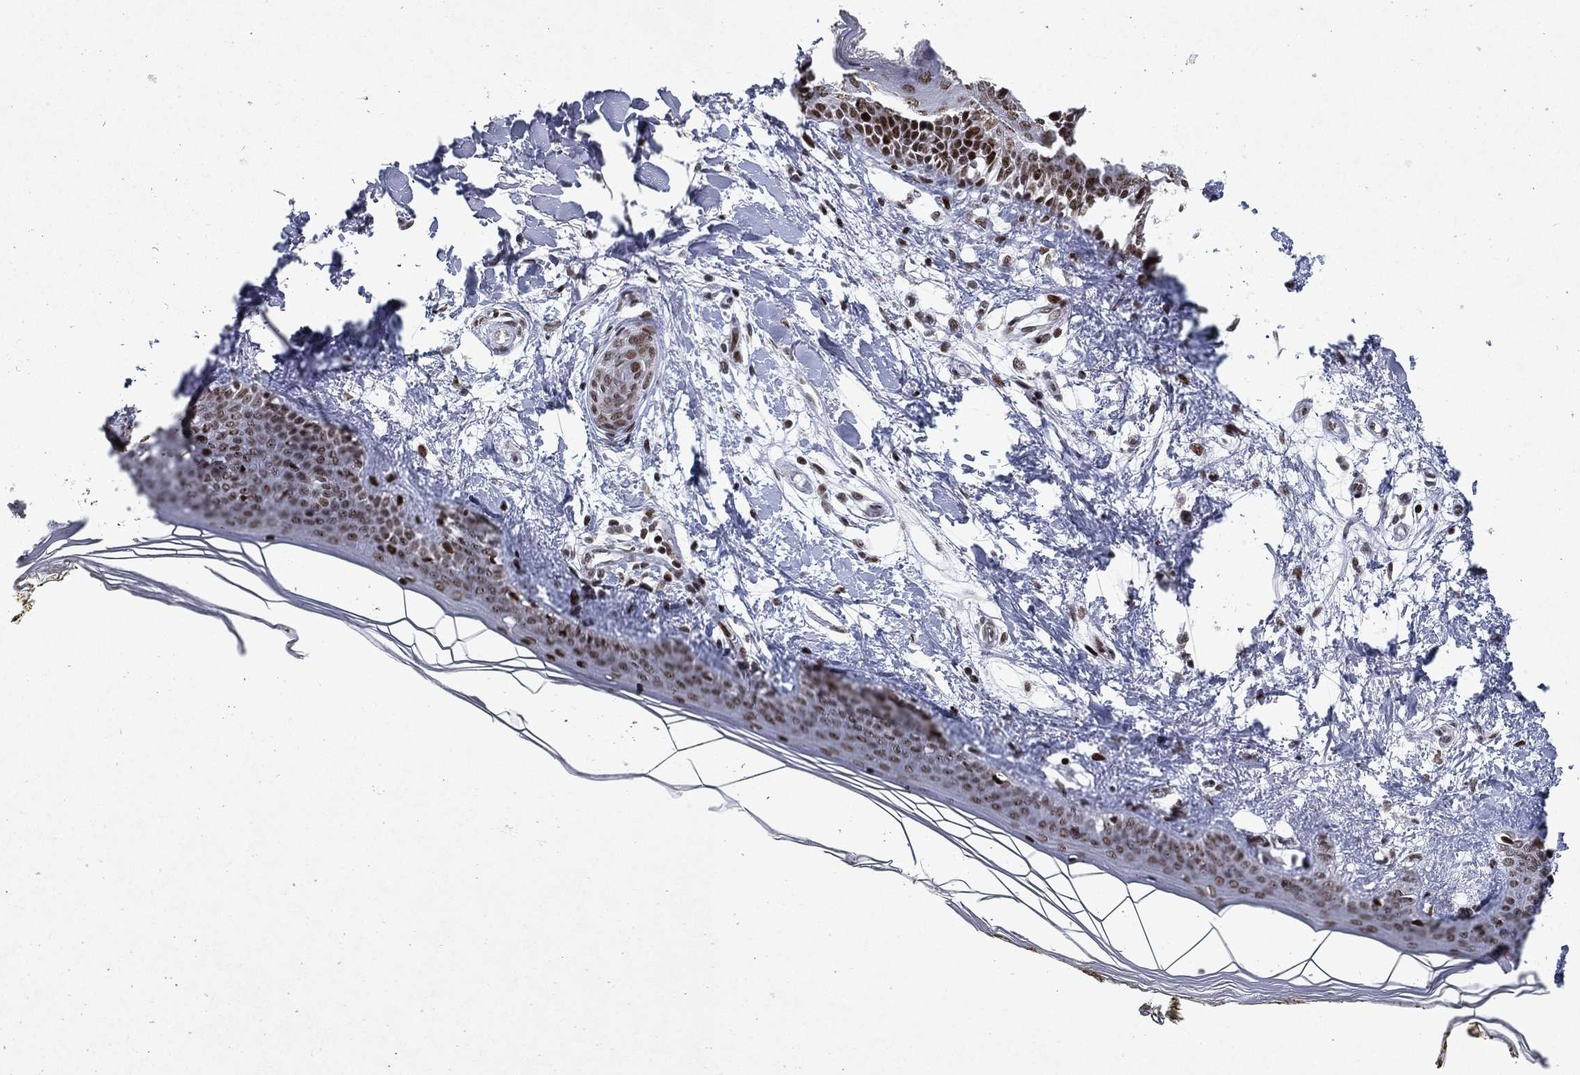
{"staining": {"intensity": "strong", "quantity": "25%-75%", "location": "nuclear"}, "tissue": "skin", "cell_type": "Fibroblasts", "image_type": "normal", "snomed": [{"axis": "morphology", "description": "Normal tissue, NOS"}, {"axis": "morphology", "description": "Malignant melanoma, NOS"}, {"axis": "topography", "description": "Skin"}], "caption": "IHC of normal skin reveals high levels of strong nuclear positivity in about 25%-75% of fibroblasts.", "gene": "RTF1", "patient": {"sex": "female", "age": 34}}